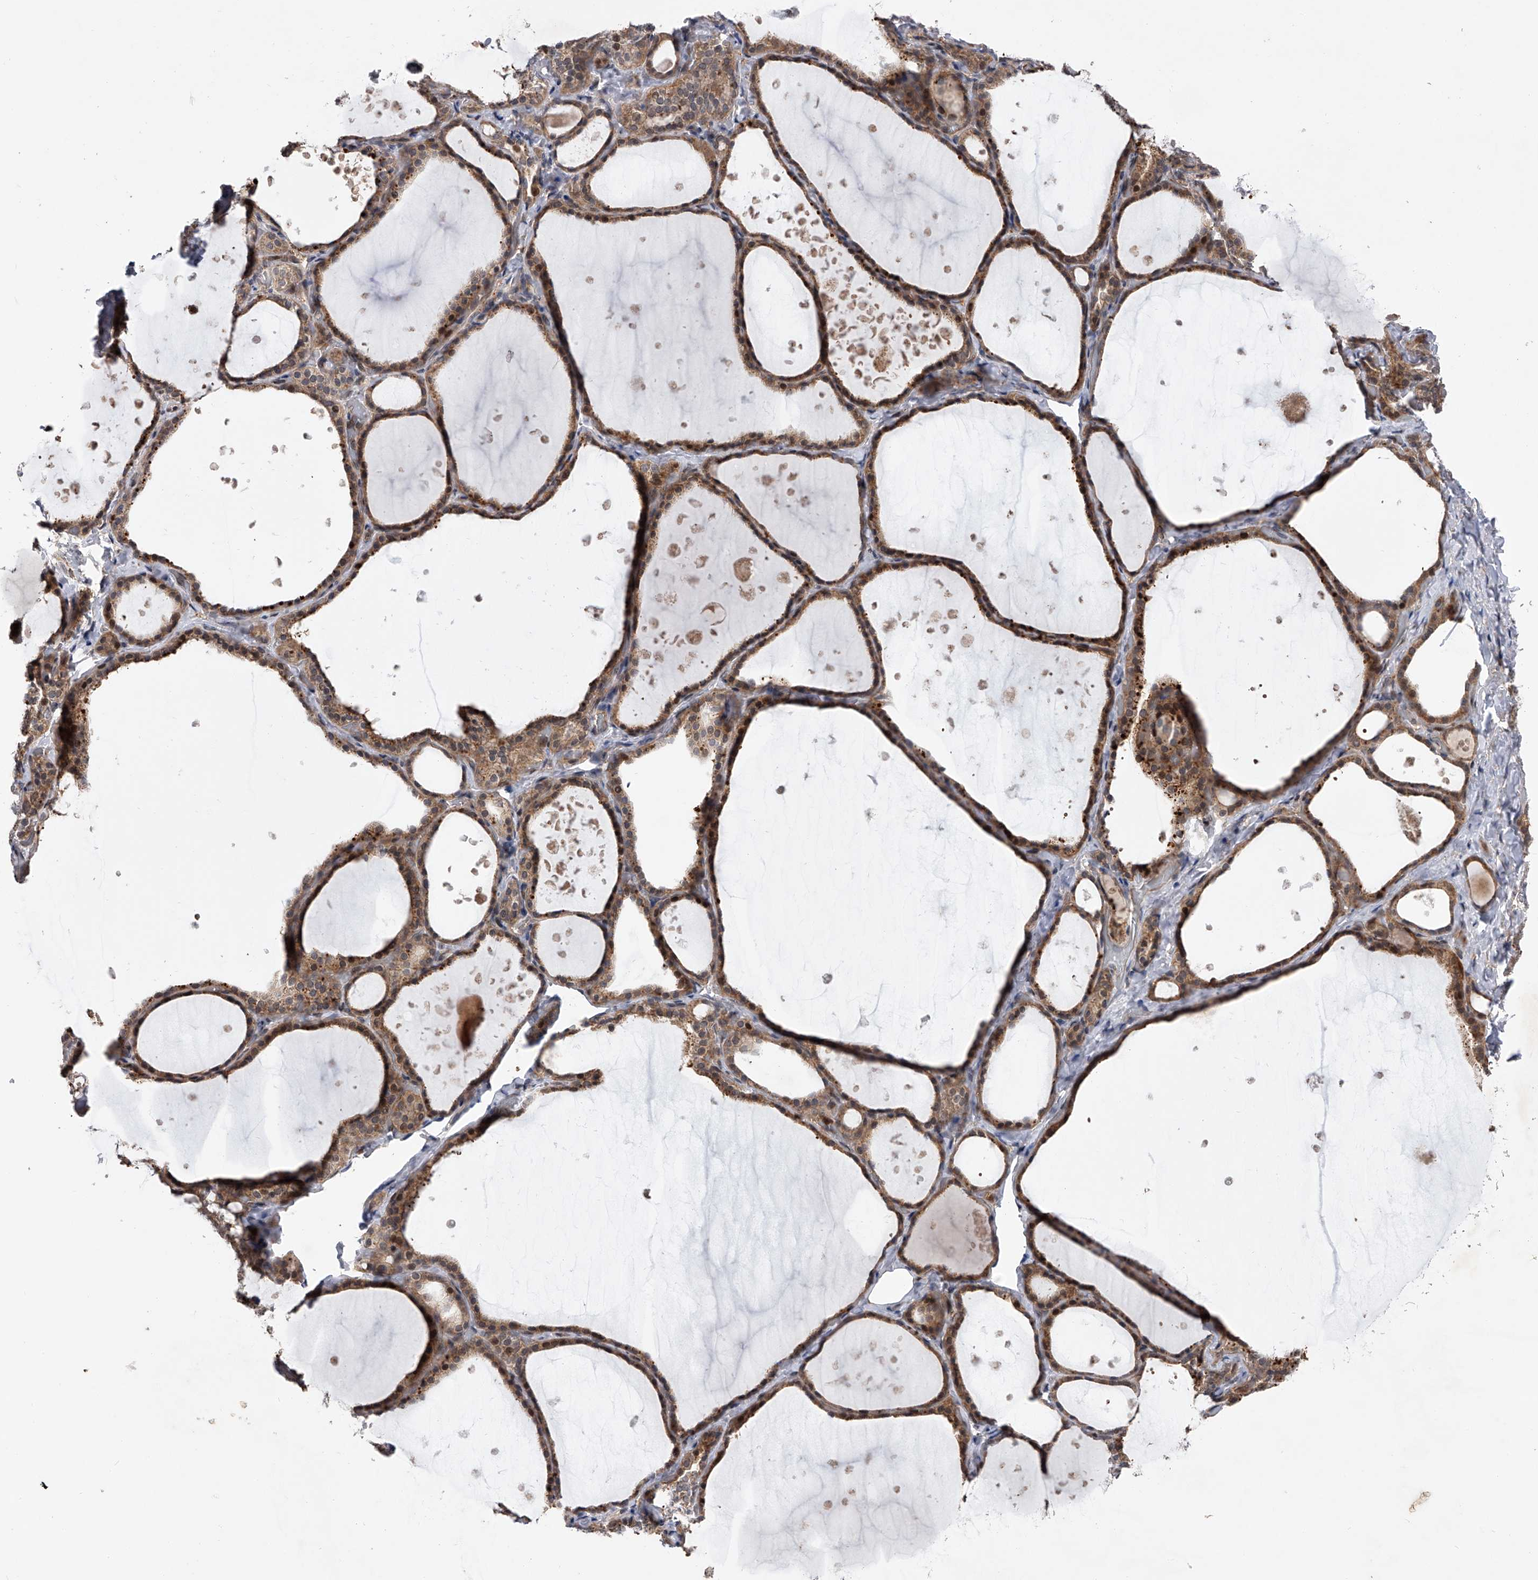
{"staining": {"intensity": "weak", "quantity": ">75%", "location": "cytoplasmic/membranous,nuclear"}, "tissue": "thyroid gland", "cell_type": "Glandular cells", "image_type": "normal", "snomed": [{"axis": "morphology", "description": "Normal tissue, NOS"}, {"axis": "topography", "description": "Thyroid gland"}], "caption": "DAB immunohistochemical staining of benign human thyroid gland exhibits weak cytoplasmic/membranous,nuclear protein positivity in about >75% of glandular cells.", "gene": "RWDD2A", "patient": {"sex": "female", "age": 44}}